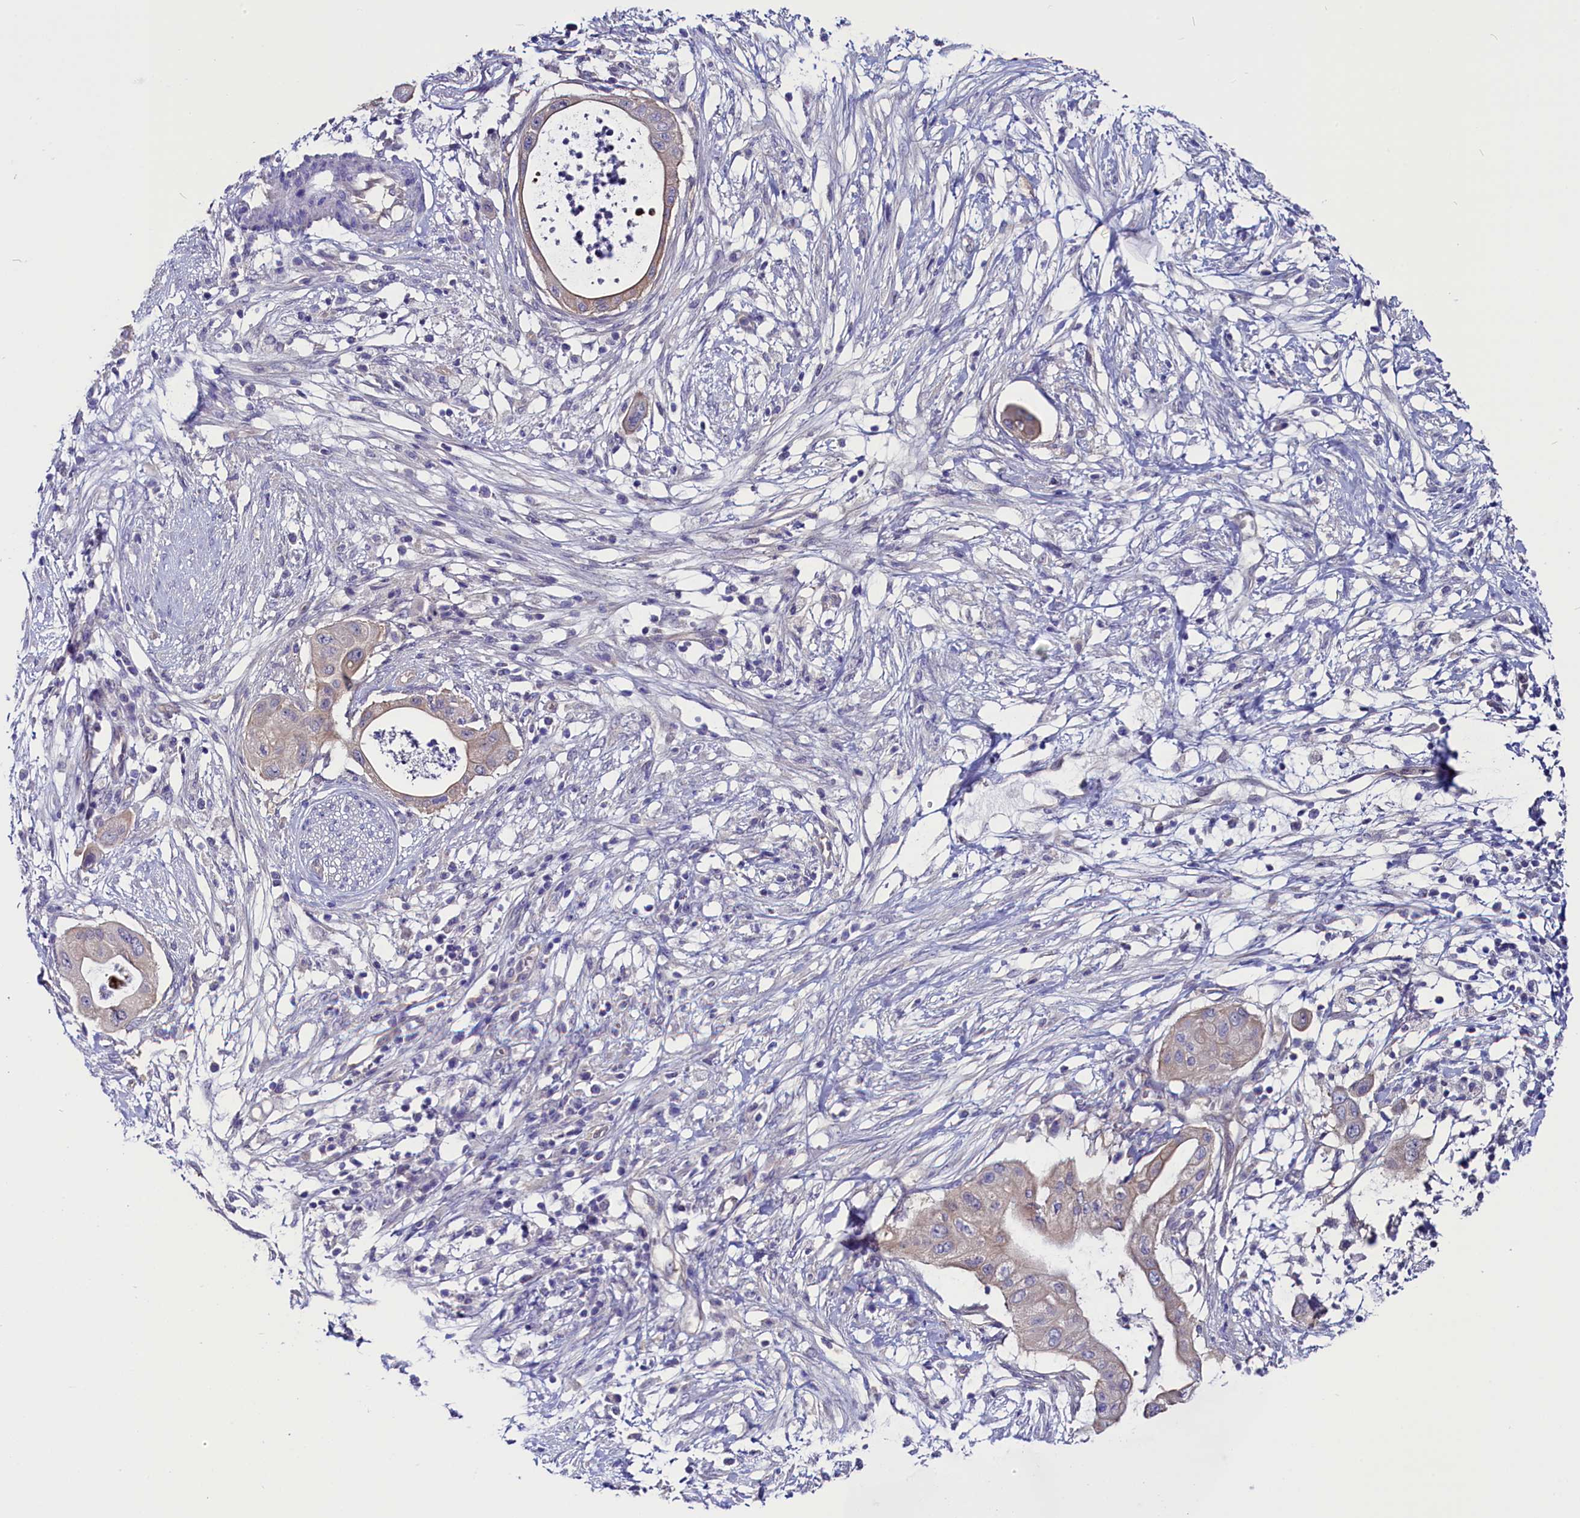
{"staining": {"intensity": "weak", "quantity": "<25%", "location": "cytoplasmic/membranous"}, "tissue": "pancreatic cancer", "cell_type": "Tumor cells", "image_type": "cancer", "snomed": [{"axis": "morphology", "description": "Adenocarcinoma, NOS"}, {"axis": "topography", "description": "Pancreas"}], "caption": "IHC of human pancreatic cancer demonstrates no staining in tumor cells.", "gene": "CIAPIN1", "patient": {"sex": "male", "age": 68}}